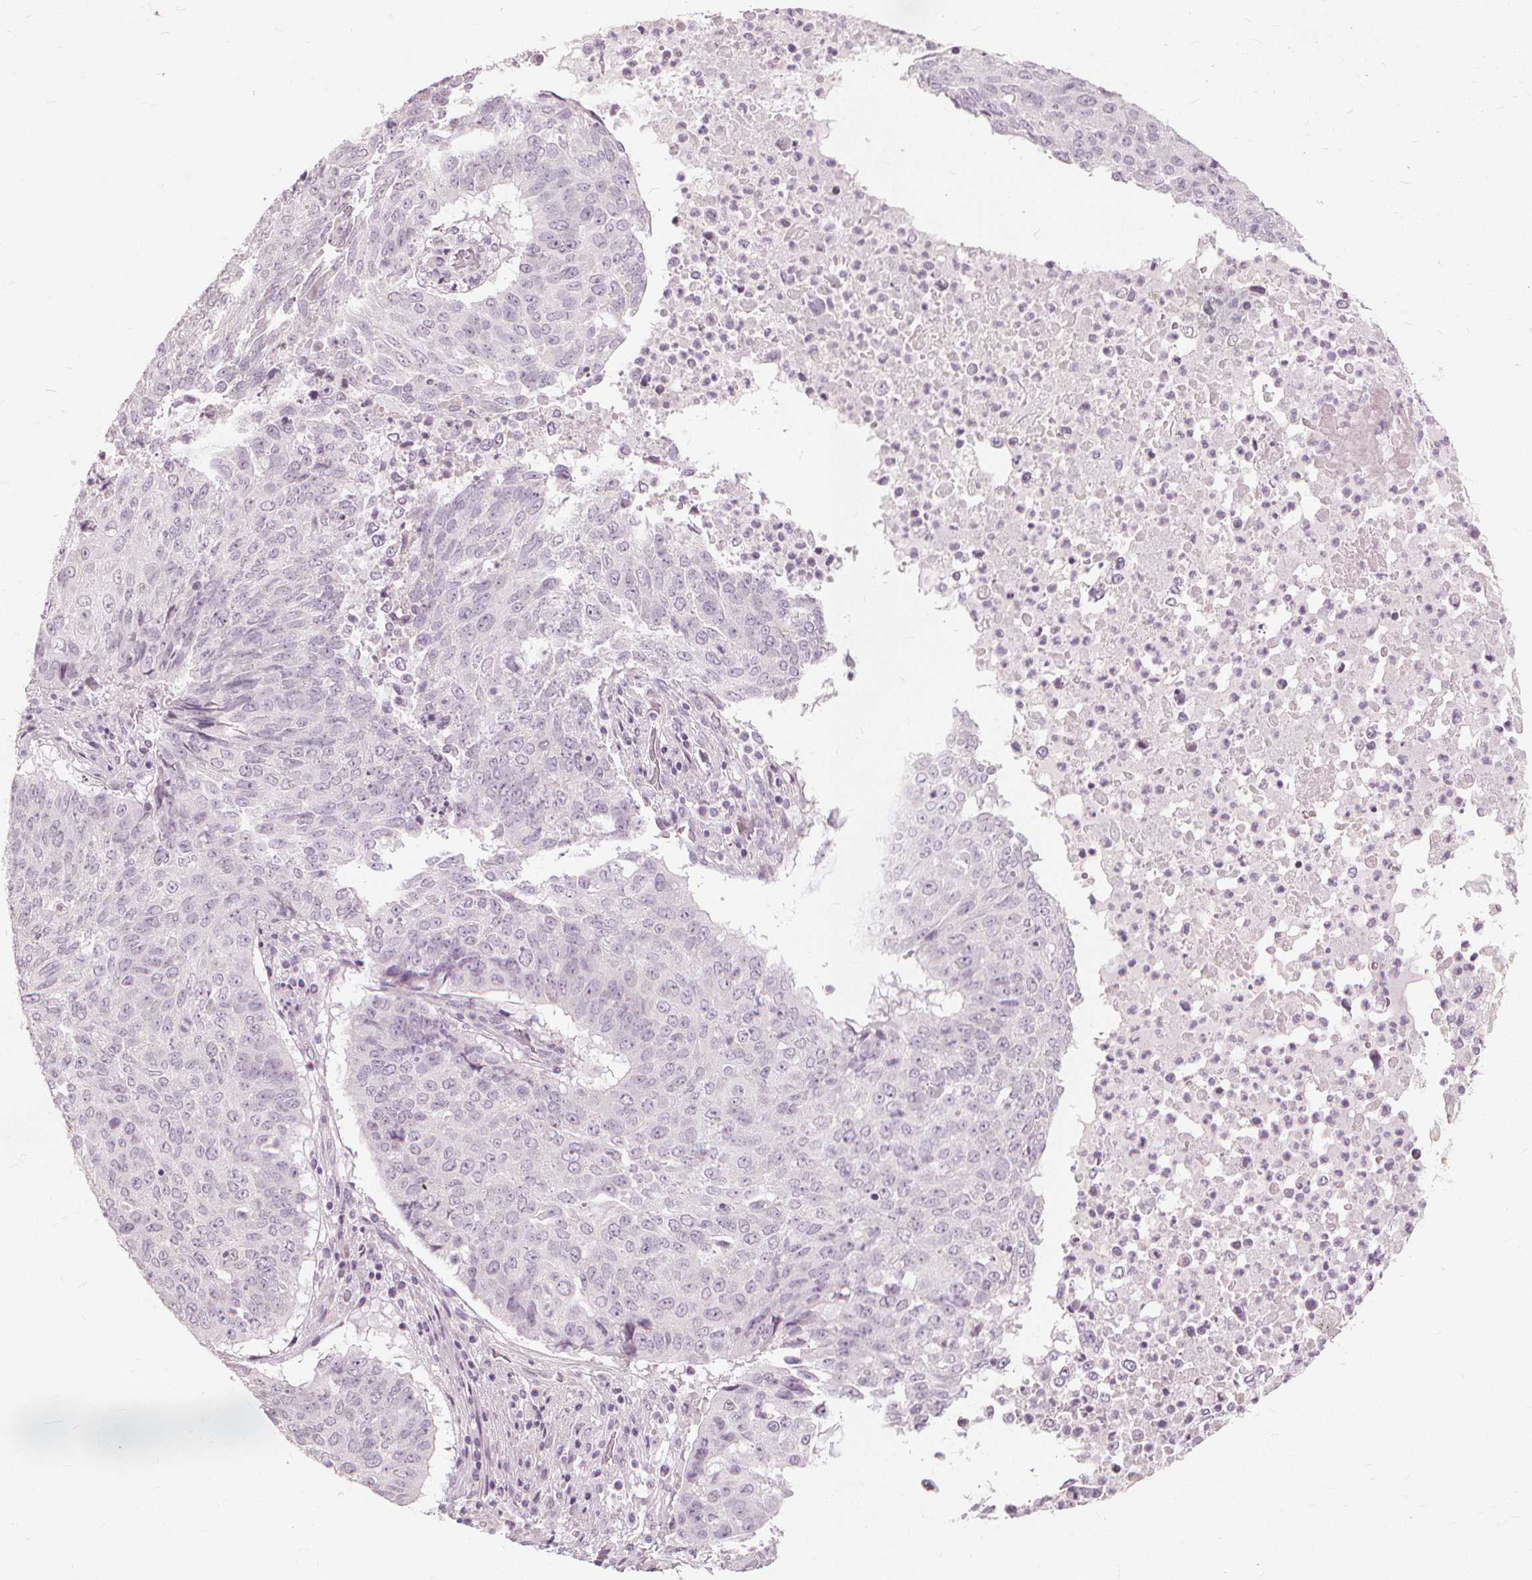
{"staining": {"intensity": "negative", "quantity": "none", "location": "none"}, "tissue": "lung cancer", "cell_type": "Tumor cells", "image_type": "cancer", "snomed": [{"axis": "morphology", "description": "Normal tissue, NOS"}, {"axis": "morphology", "description": "Squamous cell carcinoma, NOS"}, {"axis": "topography", "description": "Bronchus"}, {"axis": "topography", "description": "Lung"}], "caption": "Immunohistochemical staining of human lung squamous cell carcinoma reveals no significant expression in tumor cells.", "gene": "SFTPD", "patient": {"sex": "male", "age": 64}}